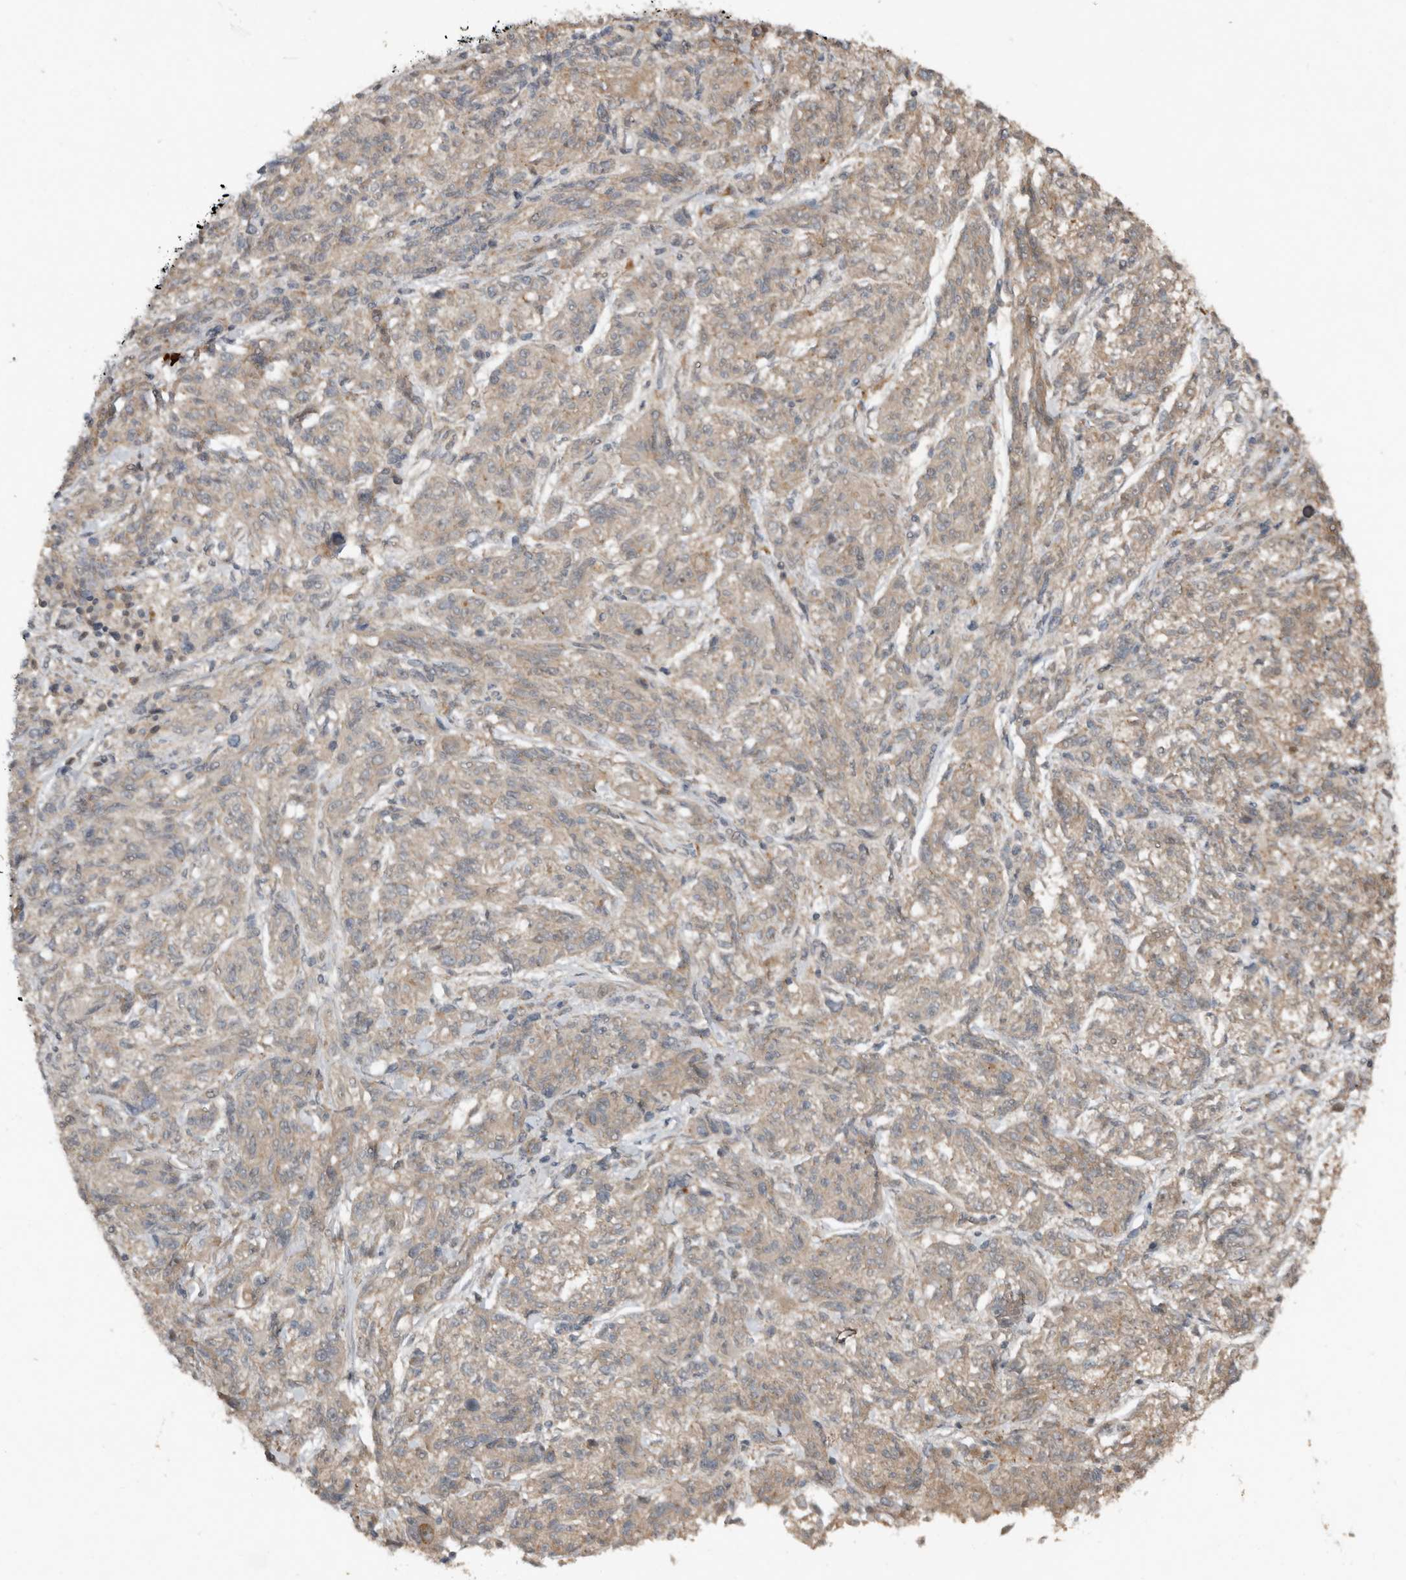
{"staining": {"intensity": "weak", "quantity": "<25%", "location": "cytoplasmic/membranous"}, "tissue": "melanoma", "cell_type": "Tumor cells", "image_type": "cancer", "snomed": [{"axis": "morphology", "description": "Malignant melanoma, NOS"}, {"axis": "topography", "description": "Skin"}], "caption": "There is no significant expression in tumor cells of melanoma.", "gene": "TEAD3", "patient": {"sex": "male", "age": 53}}